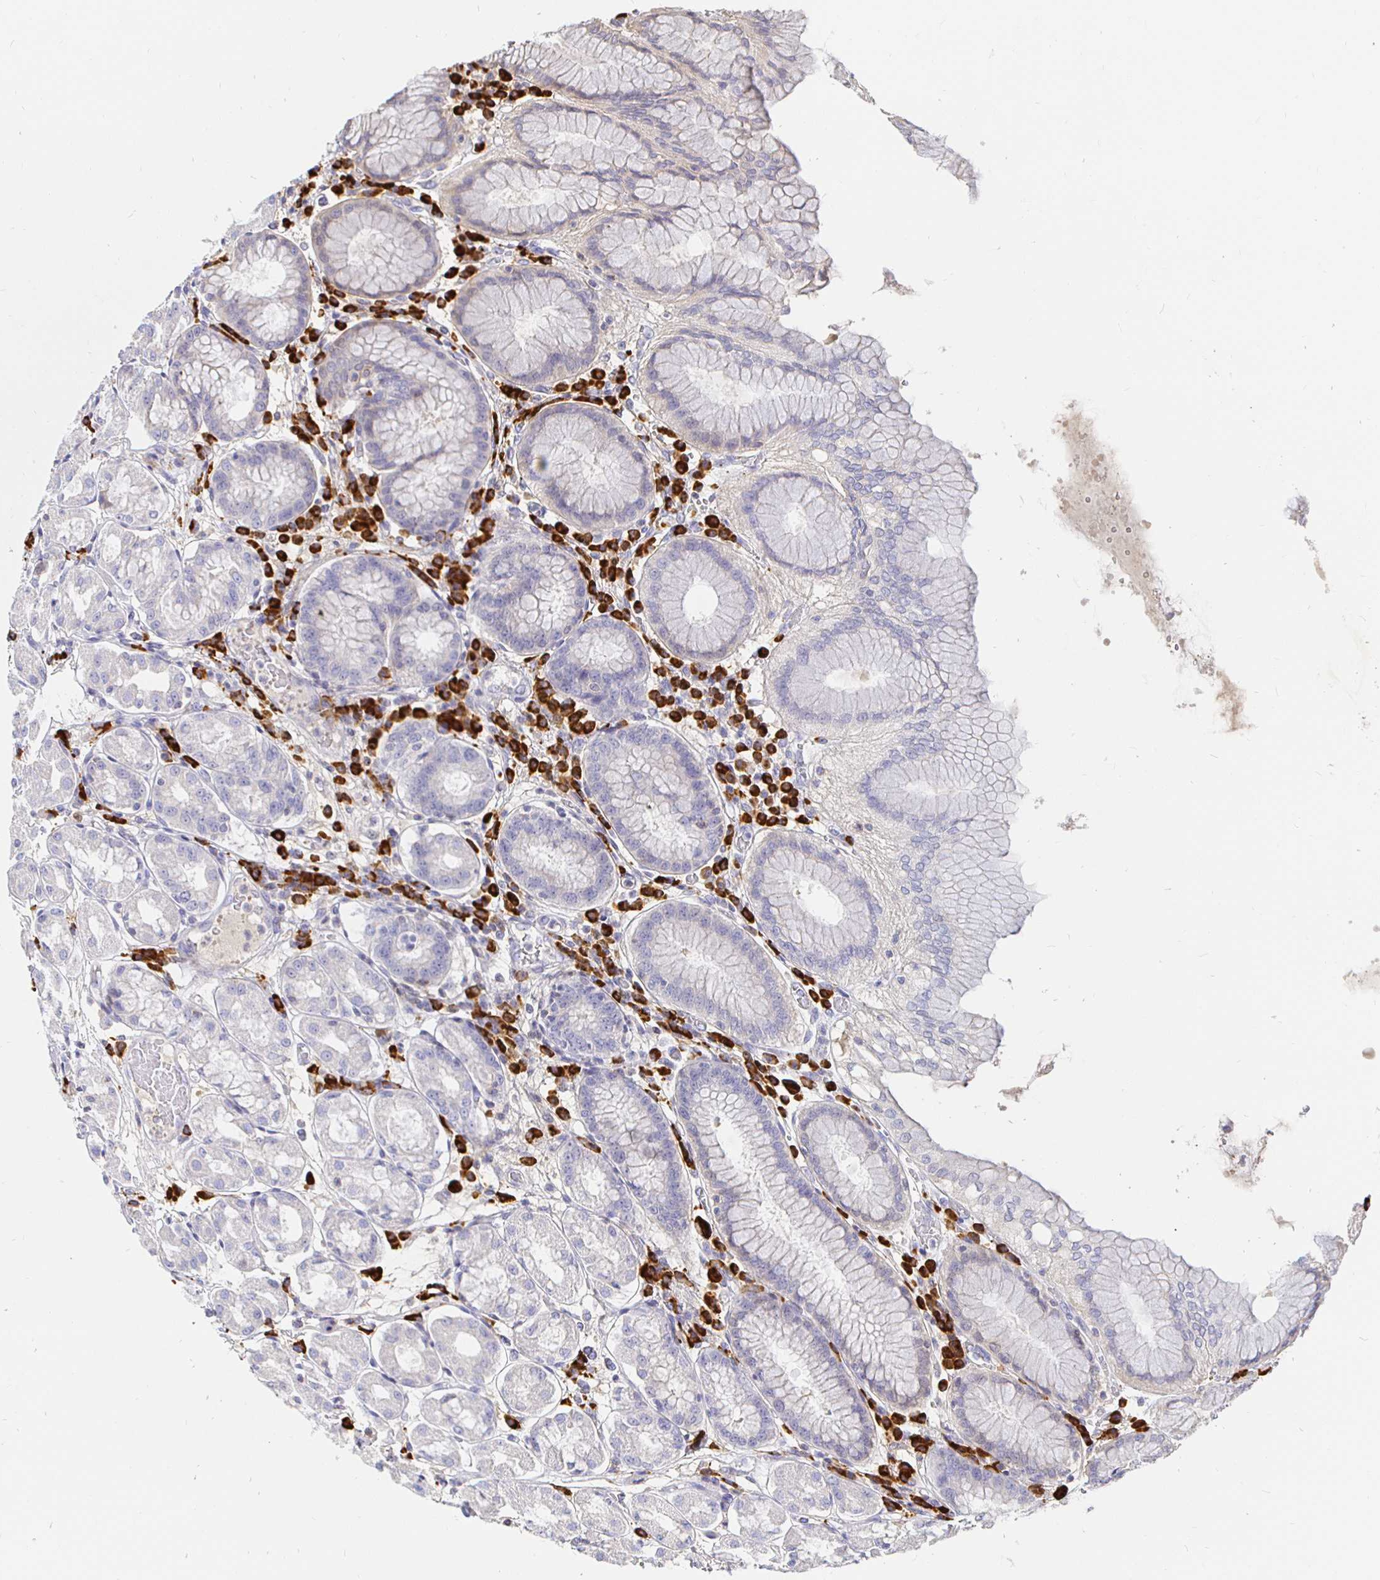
{"staining": {"intensity": "negative", "quantity": "none", "location": "none"}, "tissue": "stomach", "cell_type": "Glandular cells", "image_type": "normal", "snomed": [{"axis": "morphology", "description": "Normal tissue, NOS"}, {"axis": "topography", "description": "Stomach"}, {"axis": "topography", "description": "Stomach, lower"}], "caption": "Immunohistochemistry image of benign stomach: human stomach stained with DAB exhibits no significant protein staining in glandular cells.", "gene": "CXCR3", "patient": {"sex": "female", "age": 56}}